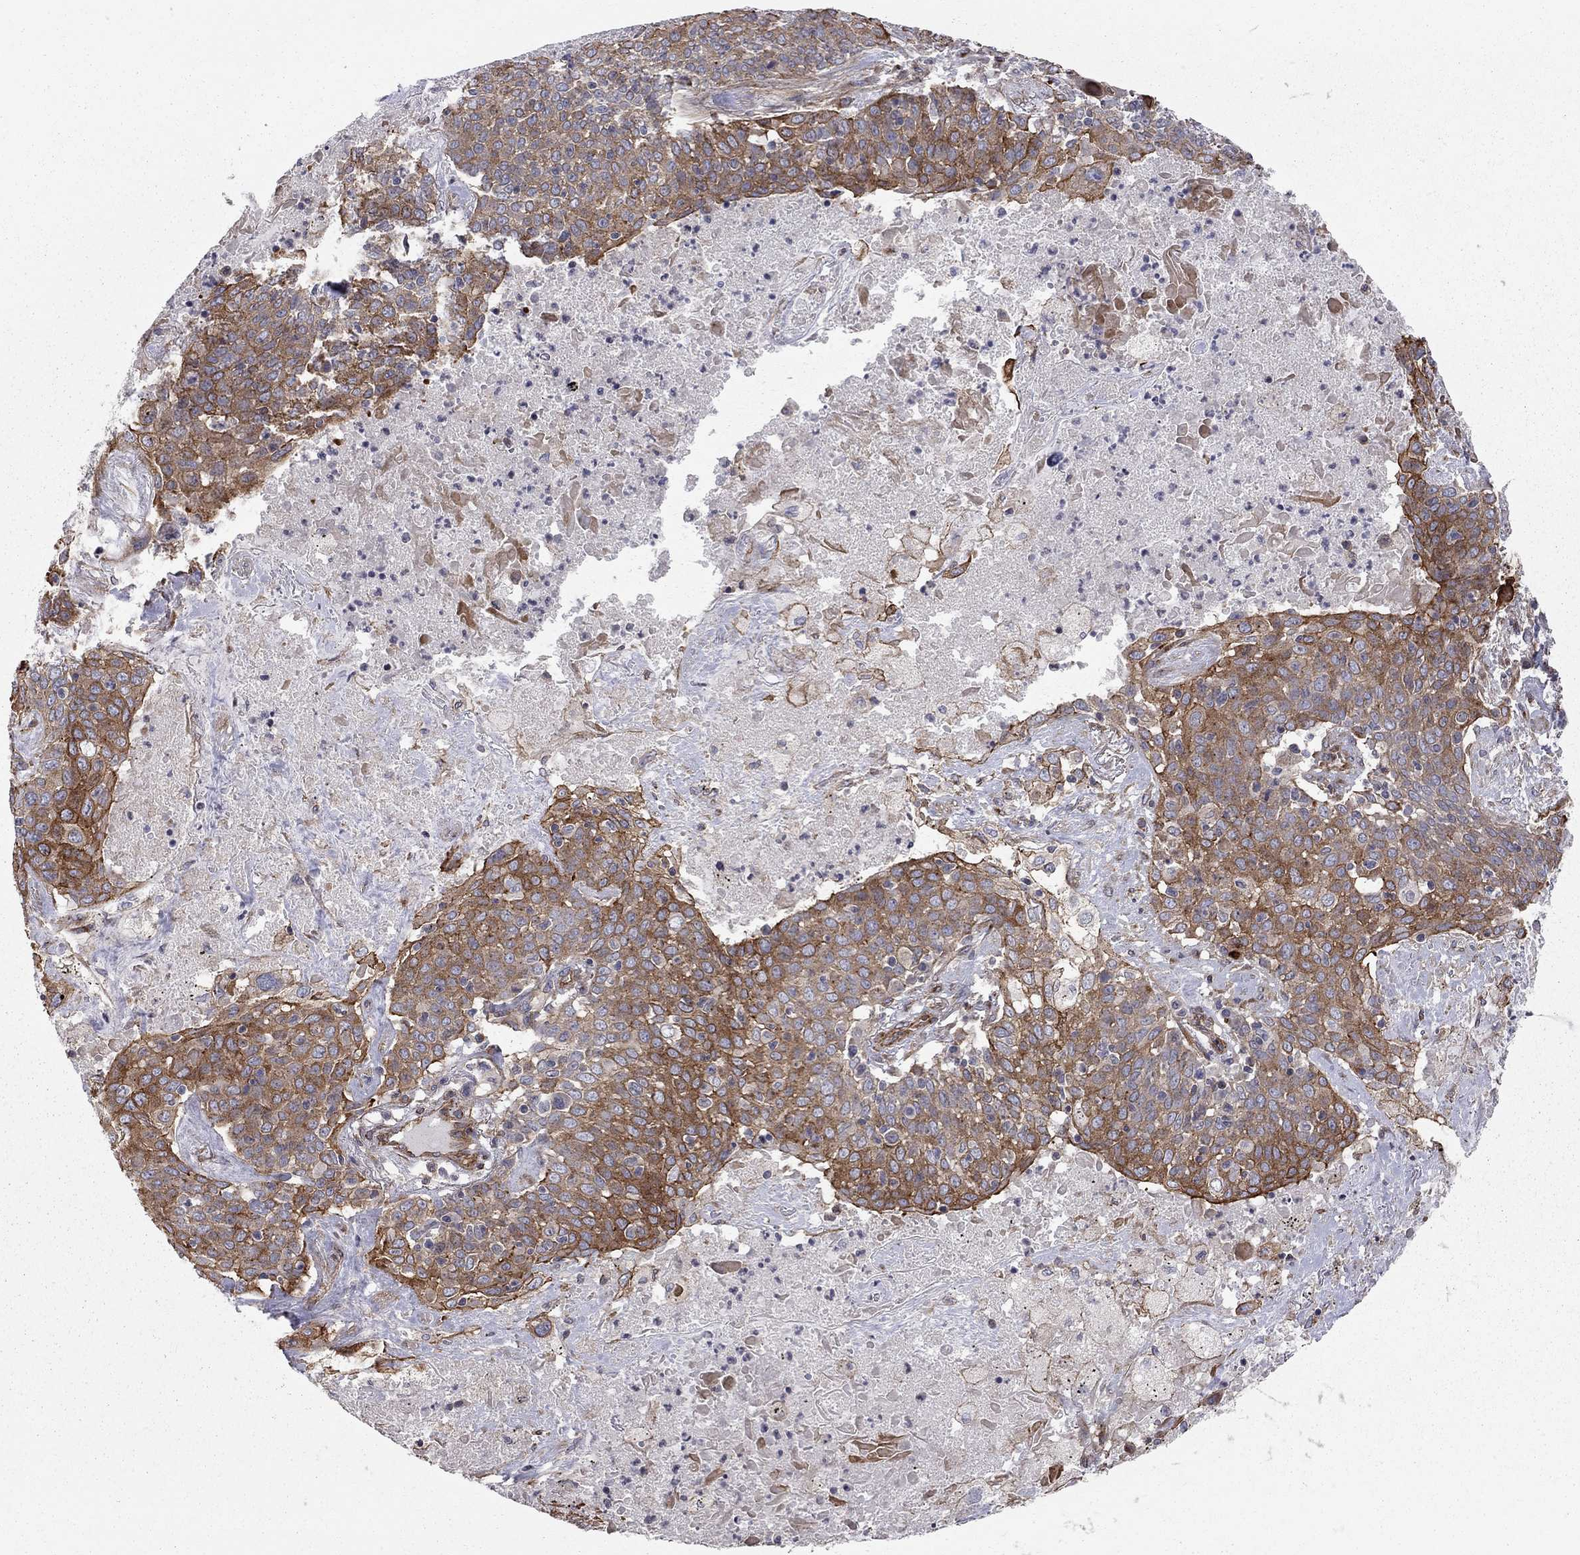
{"staining": {"intensity": "strong", "quantity": "25%-75%", "location": "cytoplasmic/membranous"}, "tissue": "lung cancer", "cell_type": "Tumor cells", "image_type": "cancer", "snomed": [{"axis": "morphology", "description": "Squamous cell carcinoma, NOS"}, {"axis": "topography", "description": "Lung"}], "caption": "Immunohistochemistry (IHC) micrograph of neoplastic tissue: human lung cancer stained using immunohistochemistry exhibits high levels of strong protein expression localized specifically in the cytoplasmic/membranous of tumor cells, appearing as a cytoplasmic/membranous brown color.", "gene": "RASEF", "patient": {"sex": "male", "age": 82}}